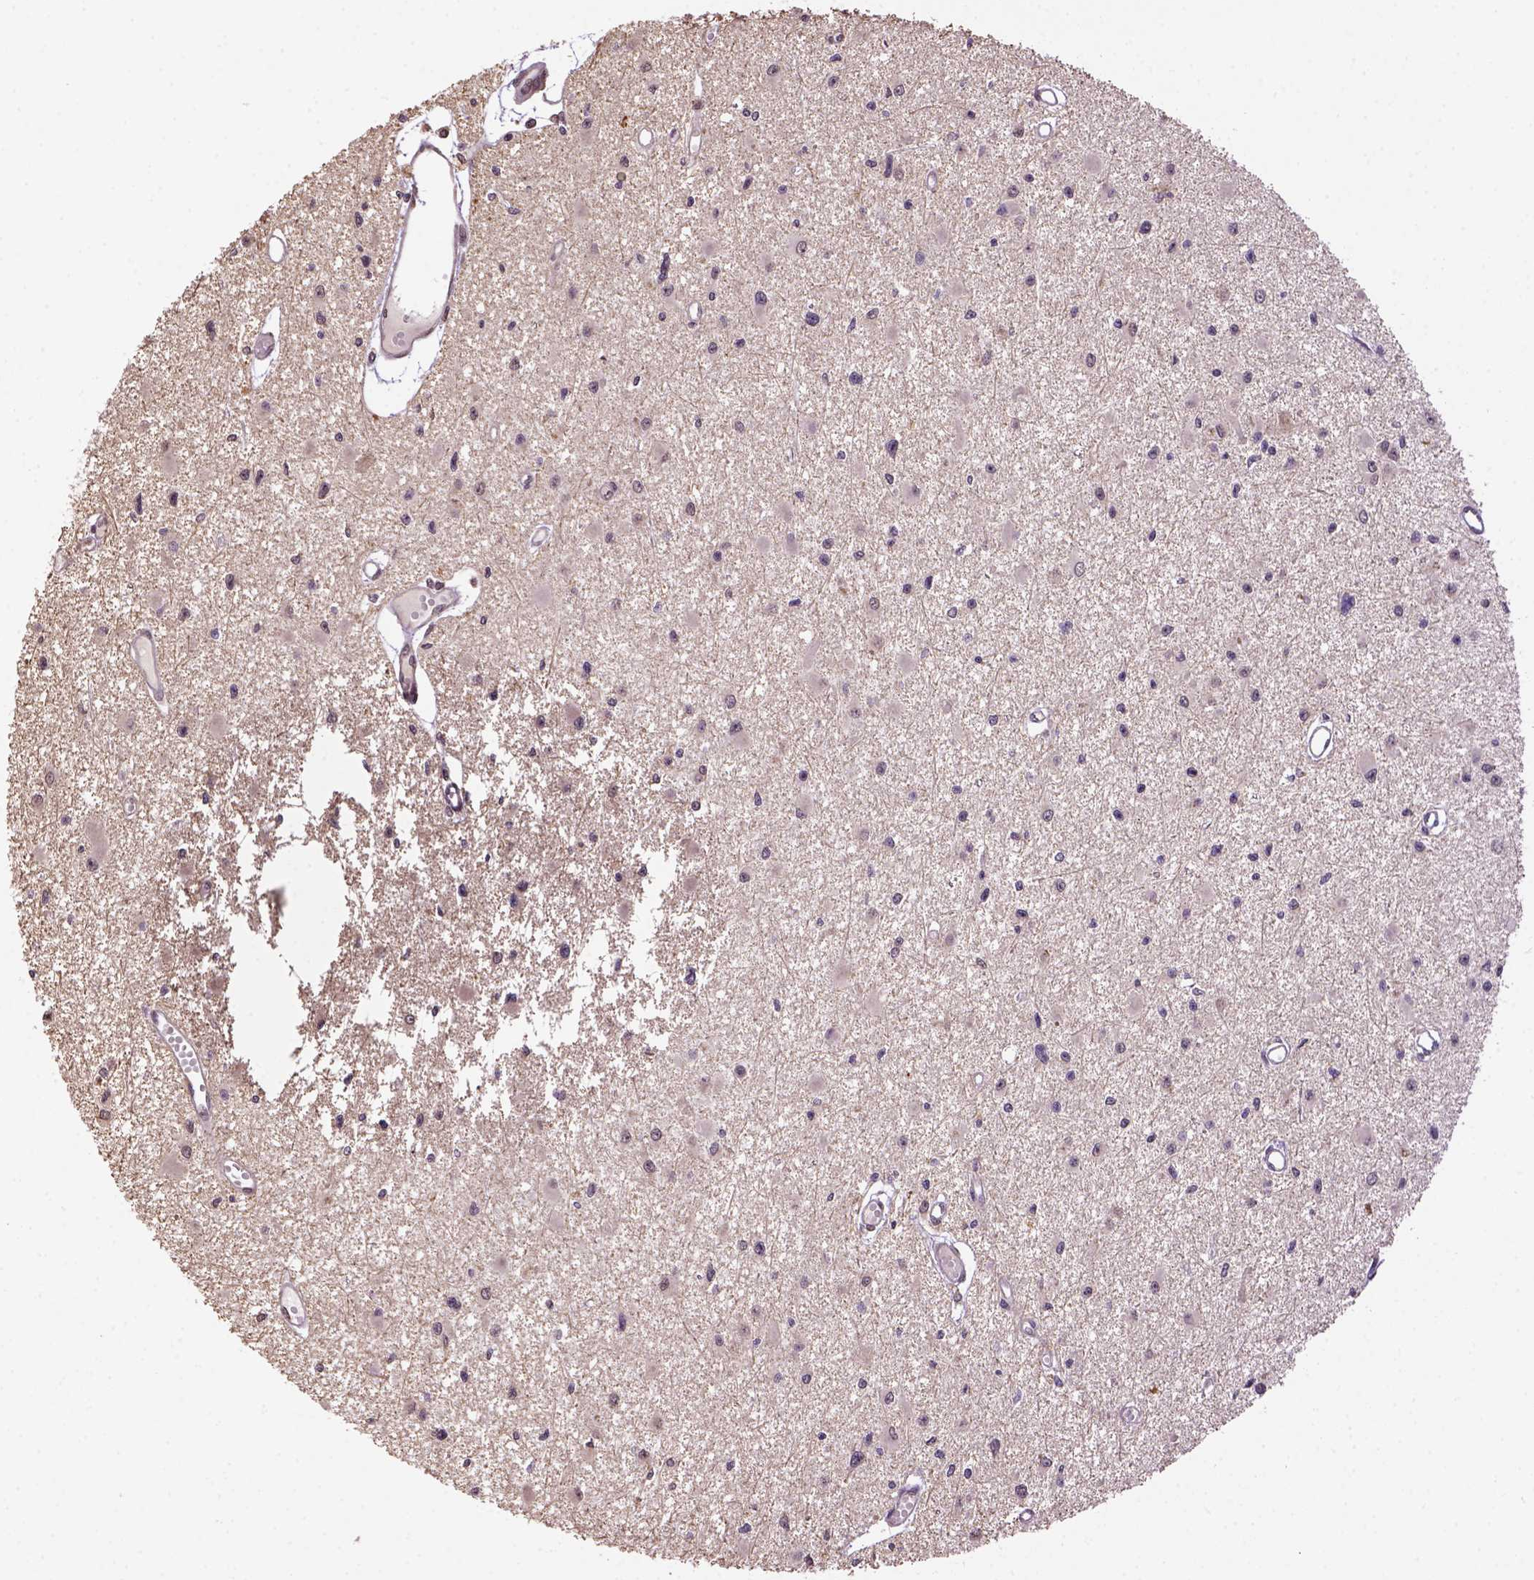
{"staining": {"intensity": "negative", "quantity": "none", "location": "none"}, "tissue": "glioma", "cell_type": "Tumor cells", "image_type": "cancer", "snomed": [{"axis": "morphology", "description": "Glioma, malignant, High grade"}, {"axis": "topography", "description": "Brain"}], "caption": "The image exhibits no significant expression in tumor cells of malignant glioma (high-grade).", "gene": "WDR17", "patient": {"sex": "male", "age": 54}}